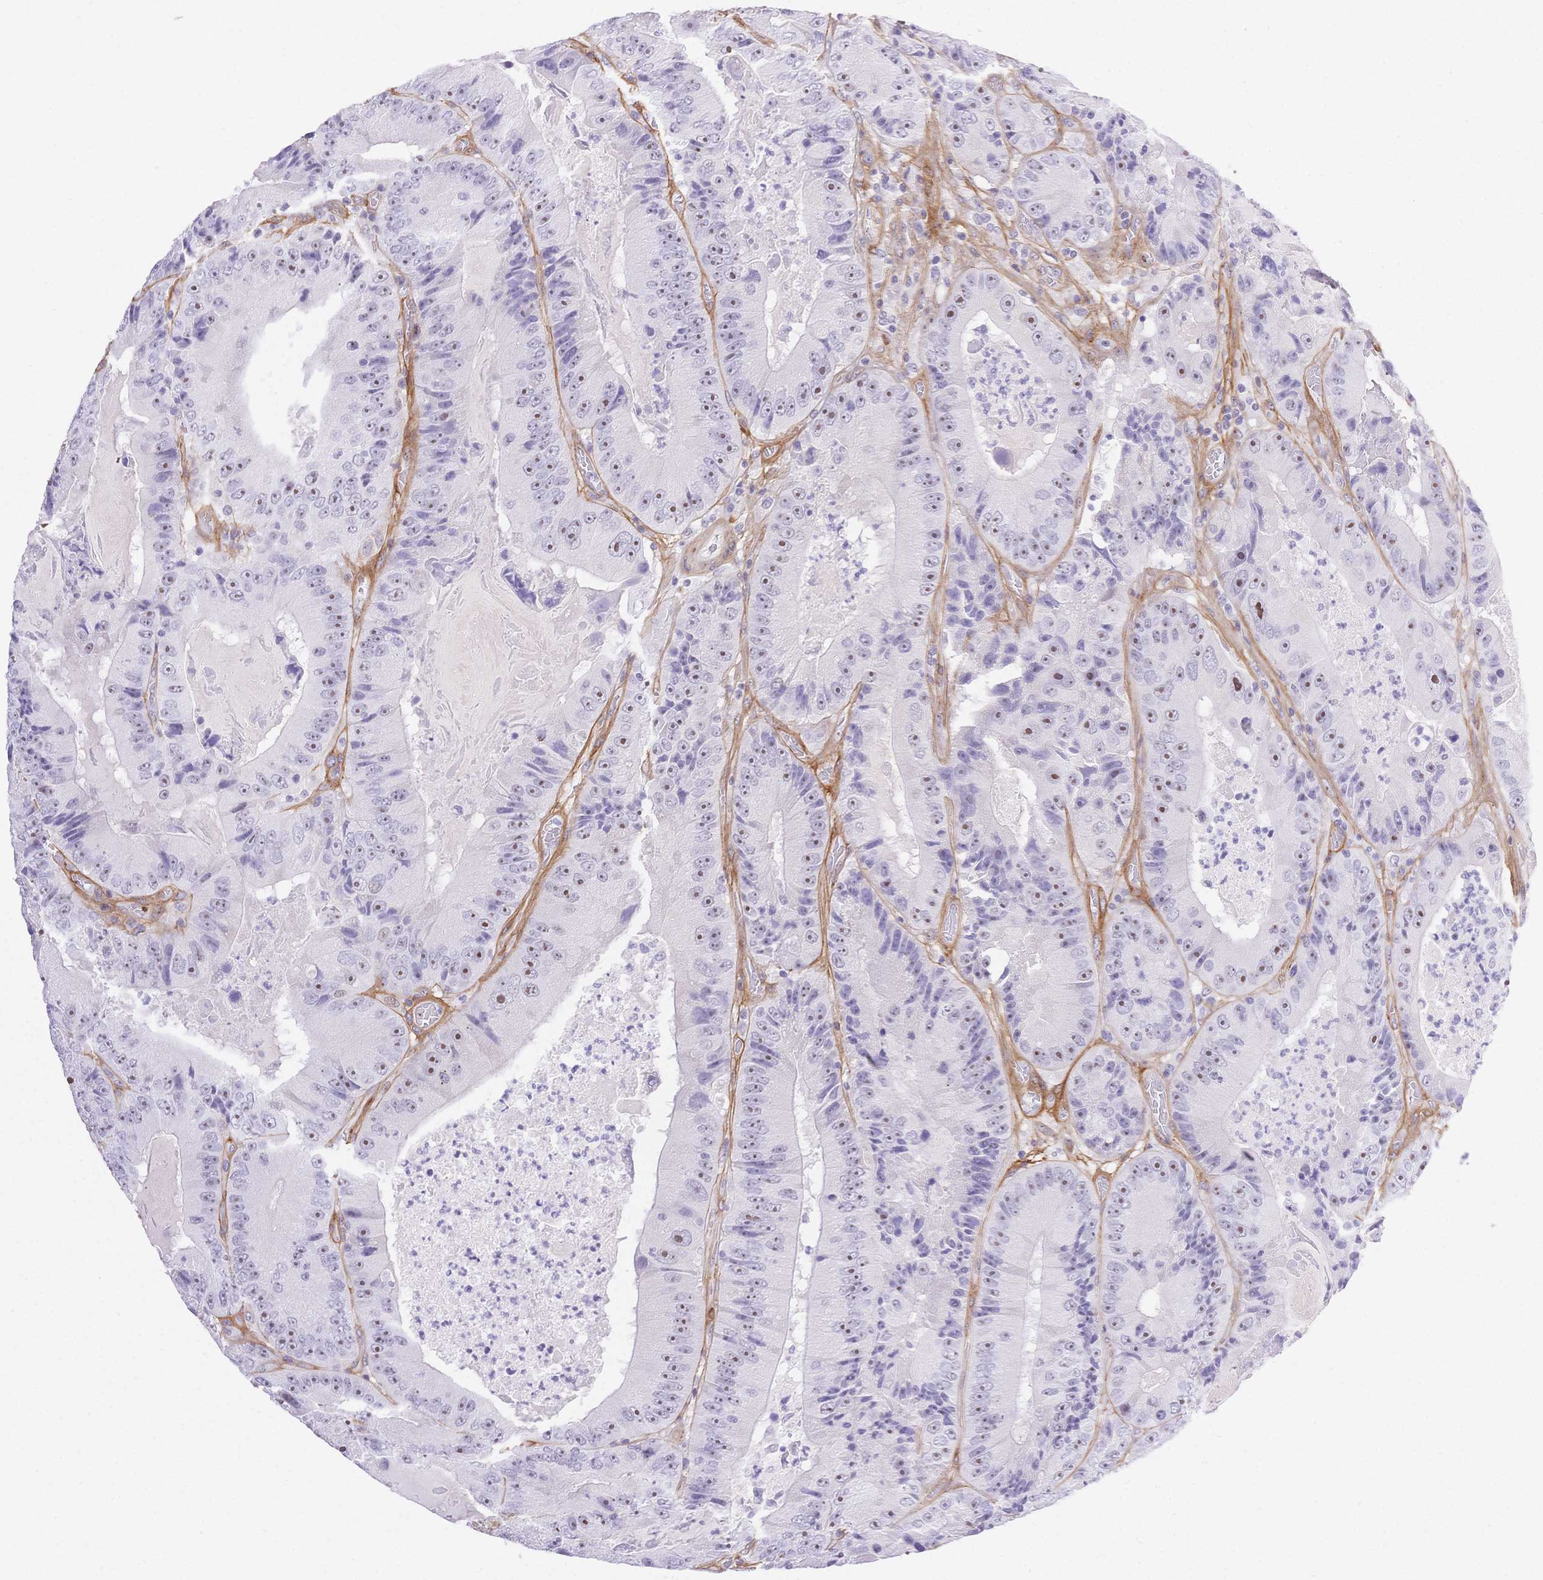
{"staining": {"intensity": "moderate", "quantity": "25%-75%", "location": "nuclear"}, "tissue": "colorectal cancer", "cell_type": "Tumor cells", "image_type": "cancer", "snomed": [{"axis": "morphology", "description": "Adenocarcinoma, NOS"}, {"axis": "topography", "description": "Colon"}], "caption": "IHC micrograph of neoplastic tissue: human adenocarcinoma (colorectal) stained using immunohistochemistry displays medium levels of moderate protein expression localized specifically in the nuclear of tumor cells, appearing as a nuclear brown color.", "gene": "PDZD2", "patient": {"sex": "female", "age": 86}}